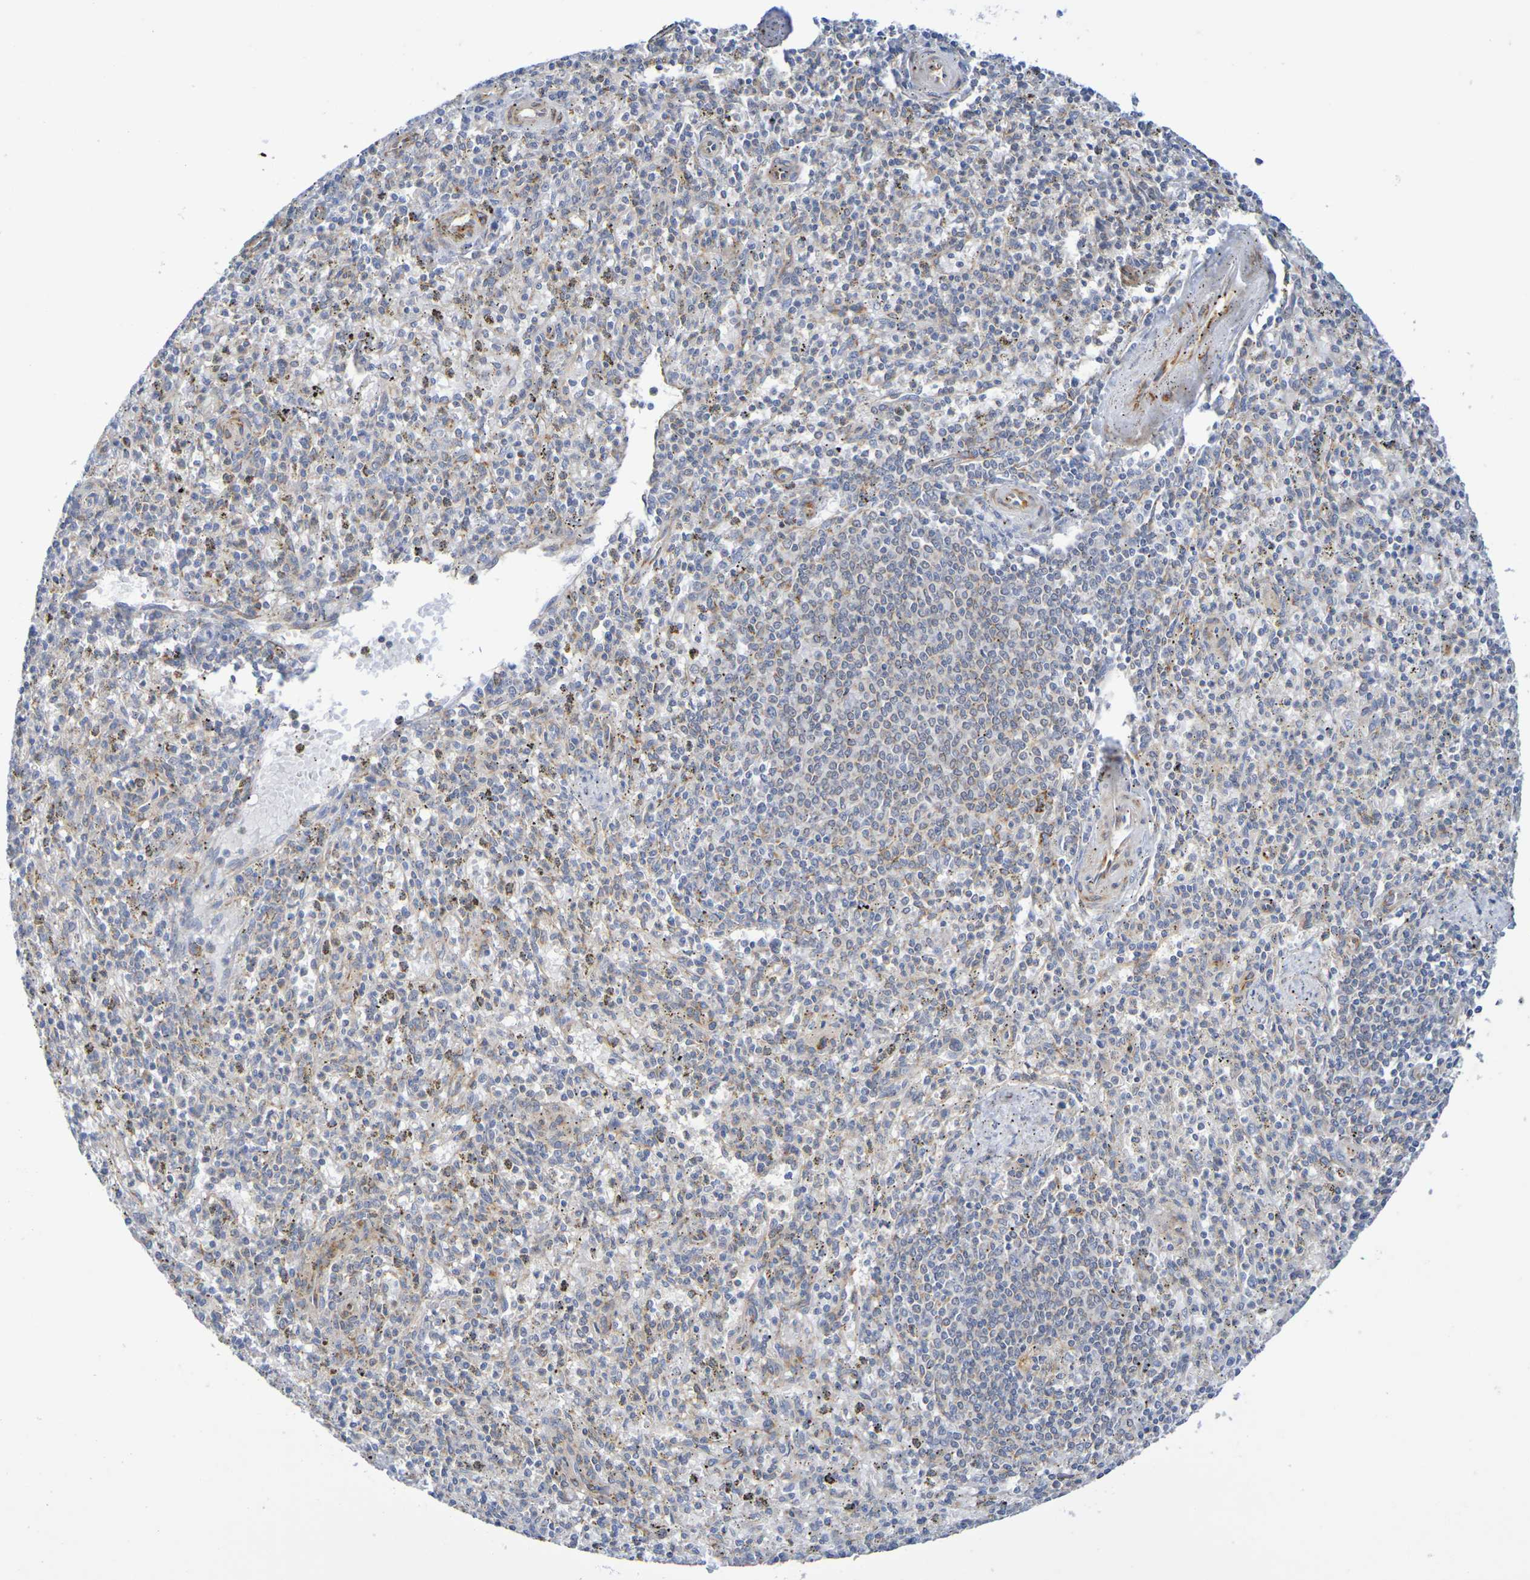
{"staining": {"intensity": "weak", "quantity": "<25%", "location": "cytoplasmic/membranous"}, "tissue": "spleen", "cell_type": "Cells in red pulp", "image_type": "normal", "snomed": [{"axis": "morphology", "description": "Normal tissue, NOS"}, {"axis": "topography", "description": "Spleen"}], "caption": "Immunohistochemistry of unremarkable spleen demonstrates no positivity in cells in red pulp.", "gene": "TMCC3", "patient": {"sex": "male", "age": 72}}